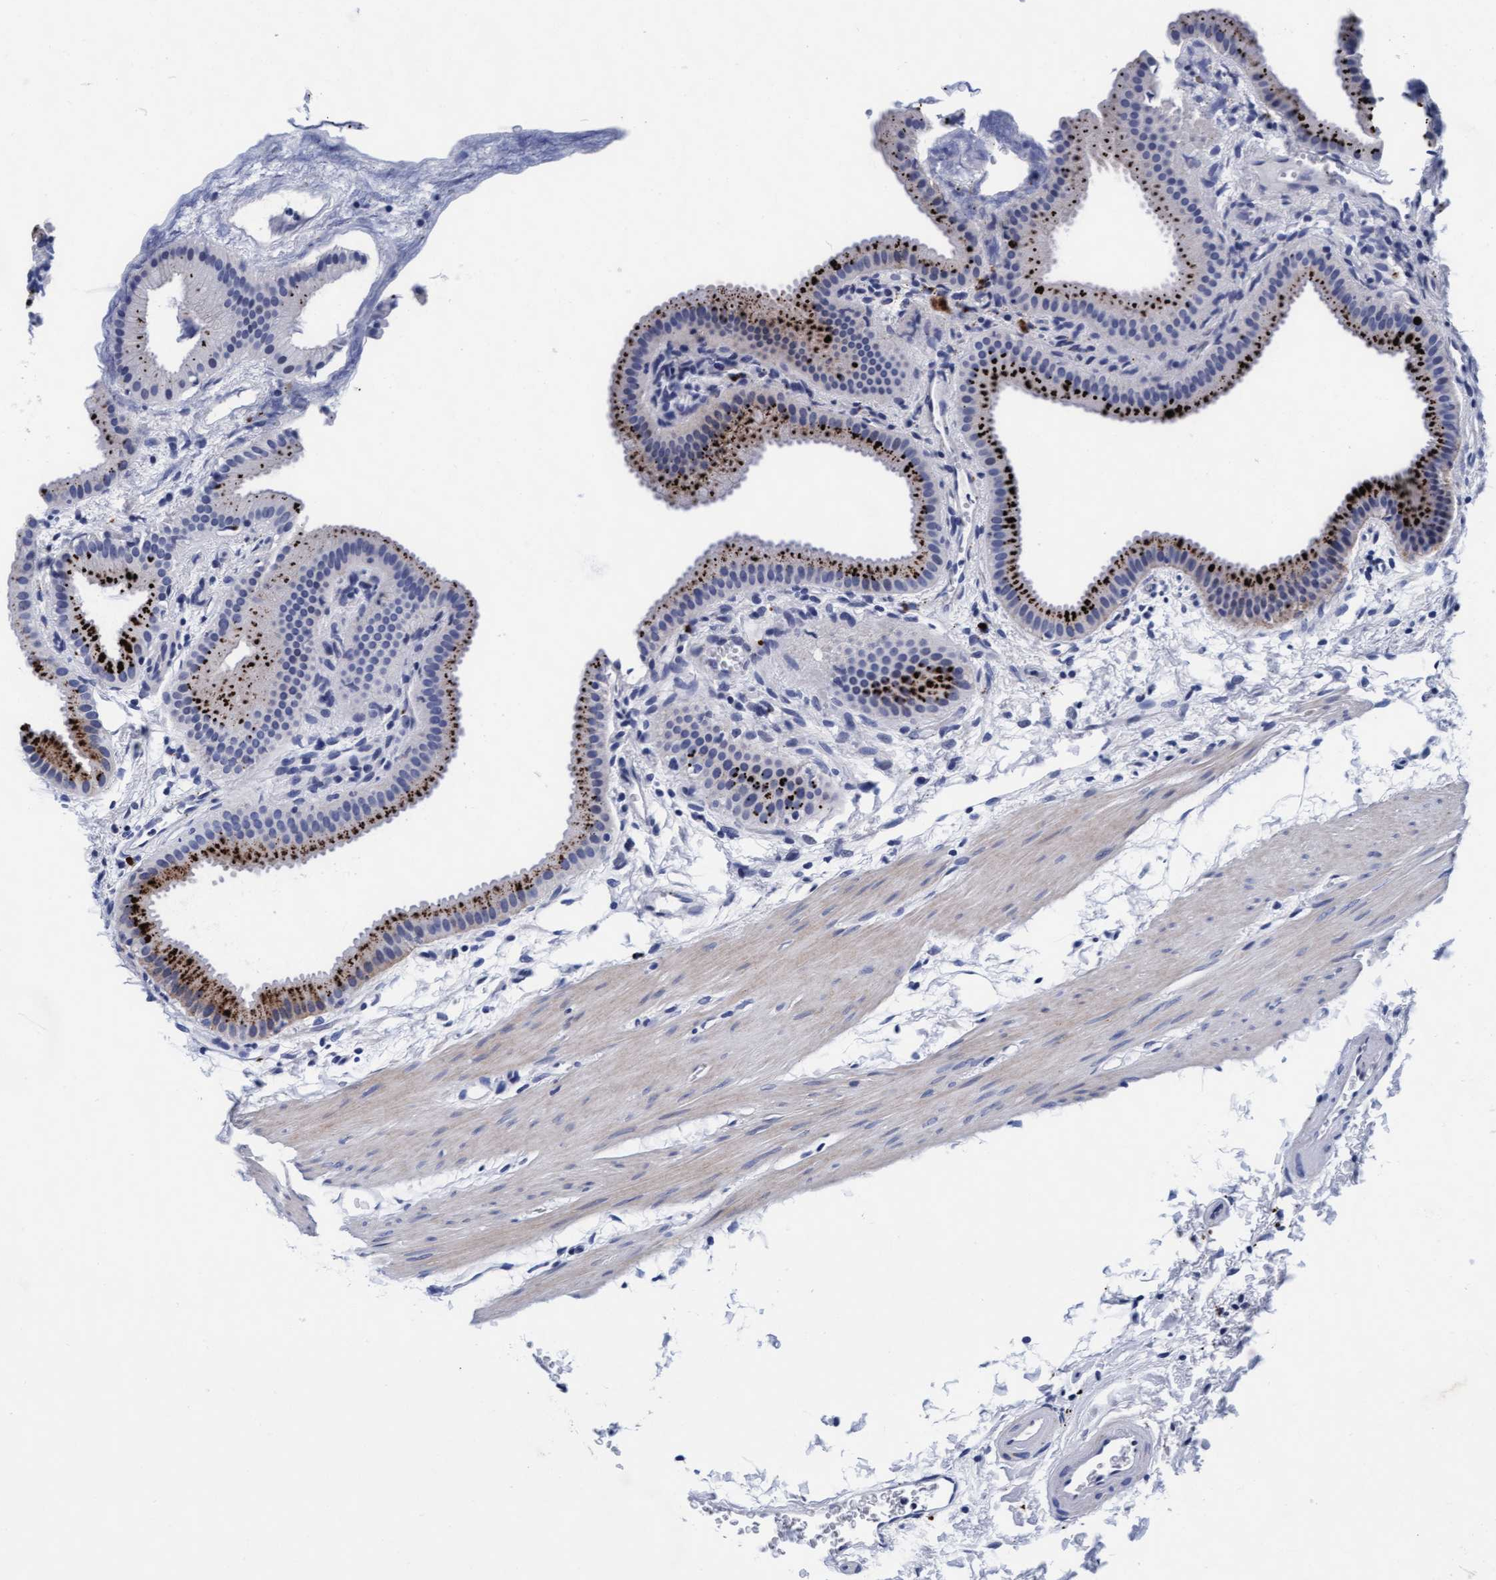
{"staining": {"intensity": "strong", "quantity": ">75%", "location": "cytoplasmic/membranous"}, "tissue": "gallbladder", "cell_type": "Glandular cells", "image_type": "normal", "snomed": [{"axis": "morphology", "description": "Normal tissue, NOS"}, {"axis": "topography", "description": "Gallbladder"}], "caption": "The immunohistochemical stain labels strong cytoplasmic/membranous staining in glandular cells of benign gallbladder. (DAB IHC with brightfield microscopy, high magnification).", "gene": "ARSG", "patient": {"sex": "female", "age": 64}}